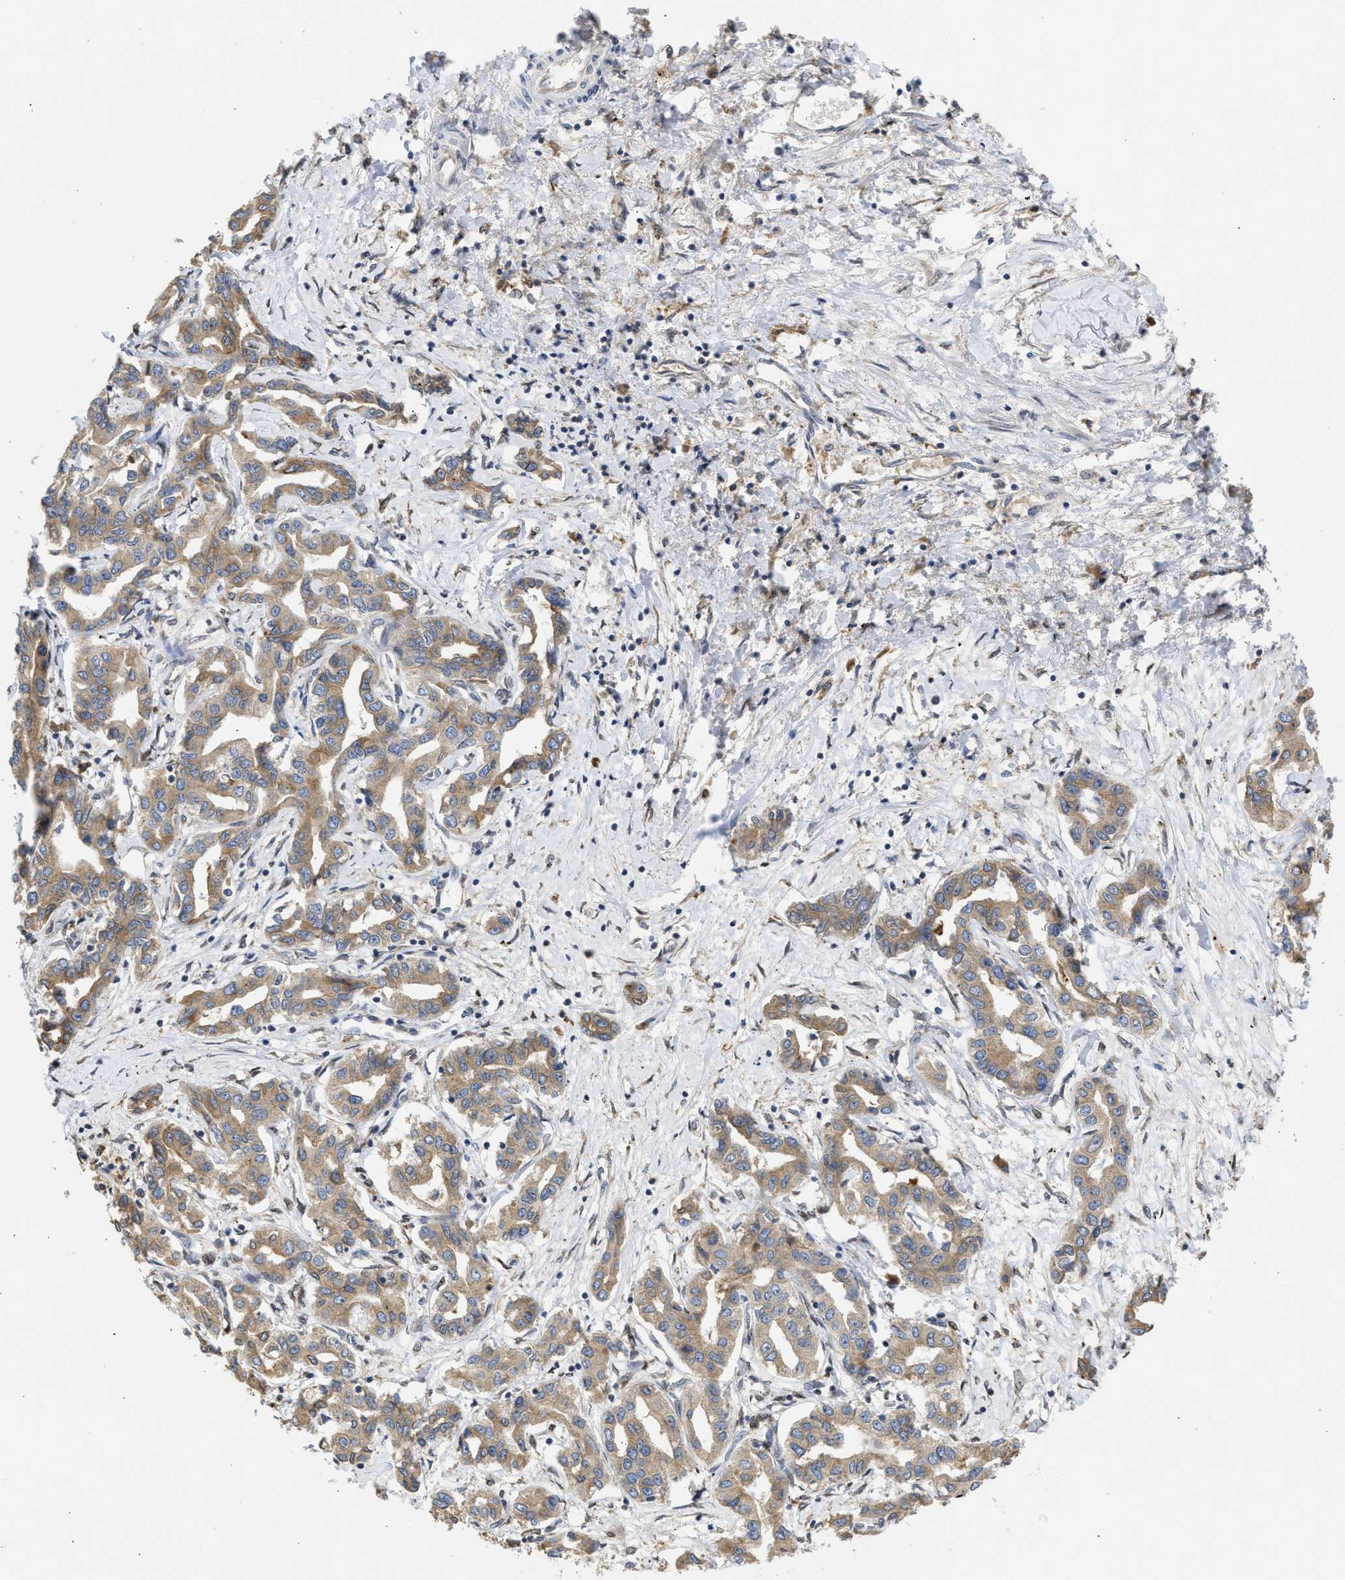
{"staining": {"intensity": "moderate", "quantity": ">75%", "location": "cytoplasmic/membranous"}, "tissue": "liver cancer", "cell_type": "Tumor cells", "image_type": "cancer", "snomed": [{"axis": "morphology", "description": "Cholangiocarcinoma"}, {"axis": "topography", "description": "Liver"}], "caption": "Protein analysis of liver cholangiocarcinoma tissue shows moderate cytoplasmic/membranous expression in approximately >75% of tumor cells.", "gene": "TMED1", "patient": {"sex": "male", "age": 59}}